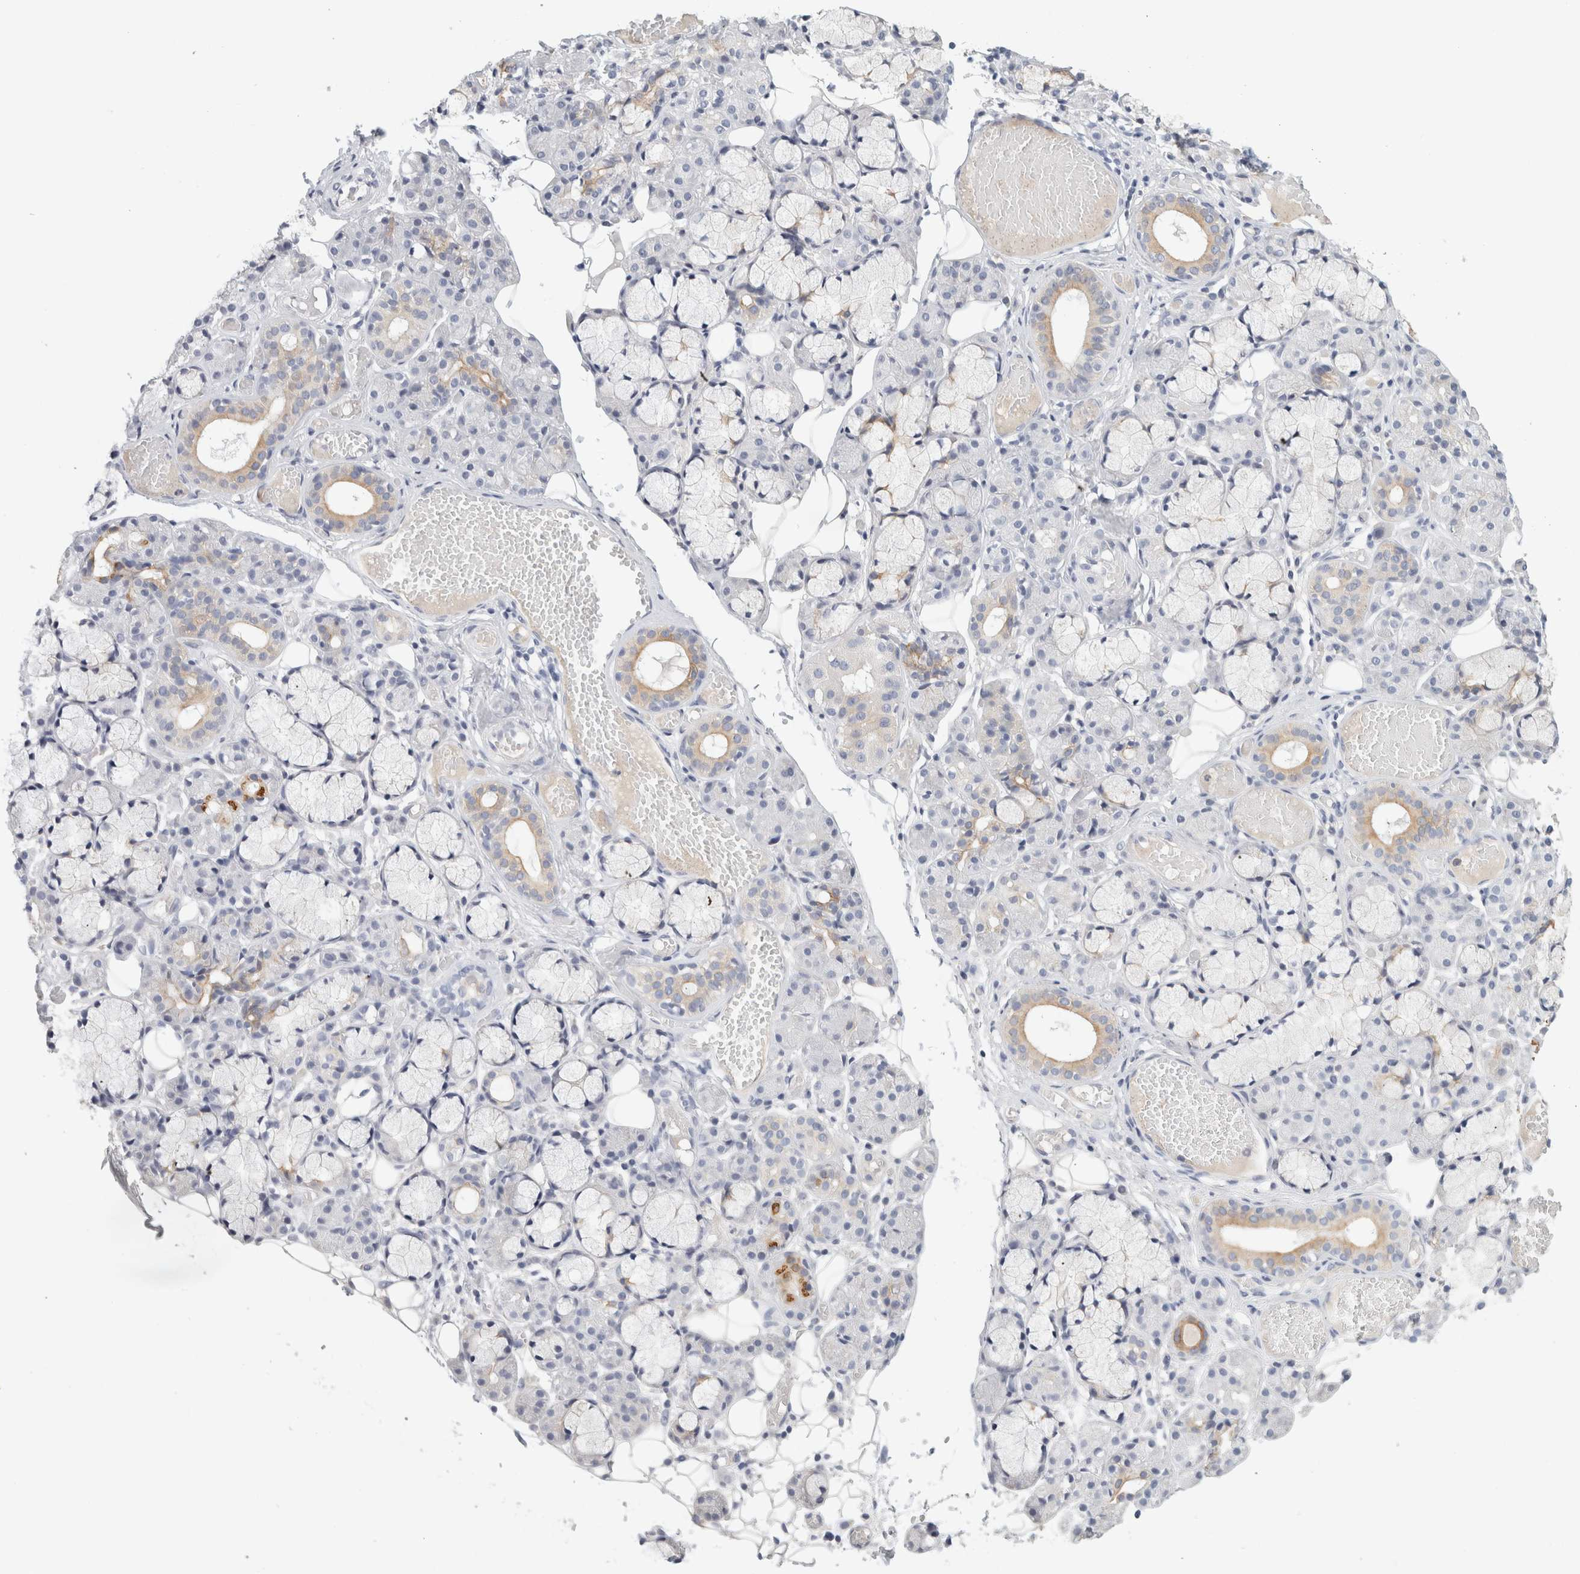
{"staining": {"intensity": "moderate", "quantity": "<25%", "location": "cytoplasmic/membranous"}, "tissue": "salivary gland", "cell_type": "Glandular cells", "image_type": "normal", "snomed": [{"axis": "morphology", "description": "Normal tissue, NOS"}, {"axis": "topography", "description": "Salivary gland"}], "caption": "This histopathology image shows immunohistochemistry staining of unremarkable salivary gland, with low moderate cytoplasmic/membranous expression in about <25% of glandular cells.", "gene": "STK31", "patient": {"sex": "male", "age": 63}}